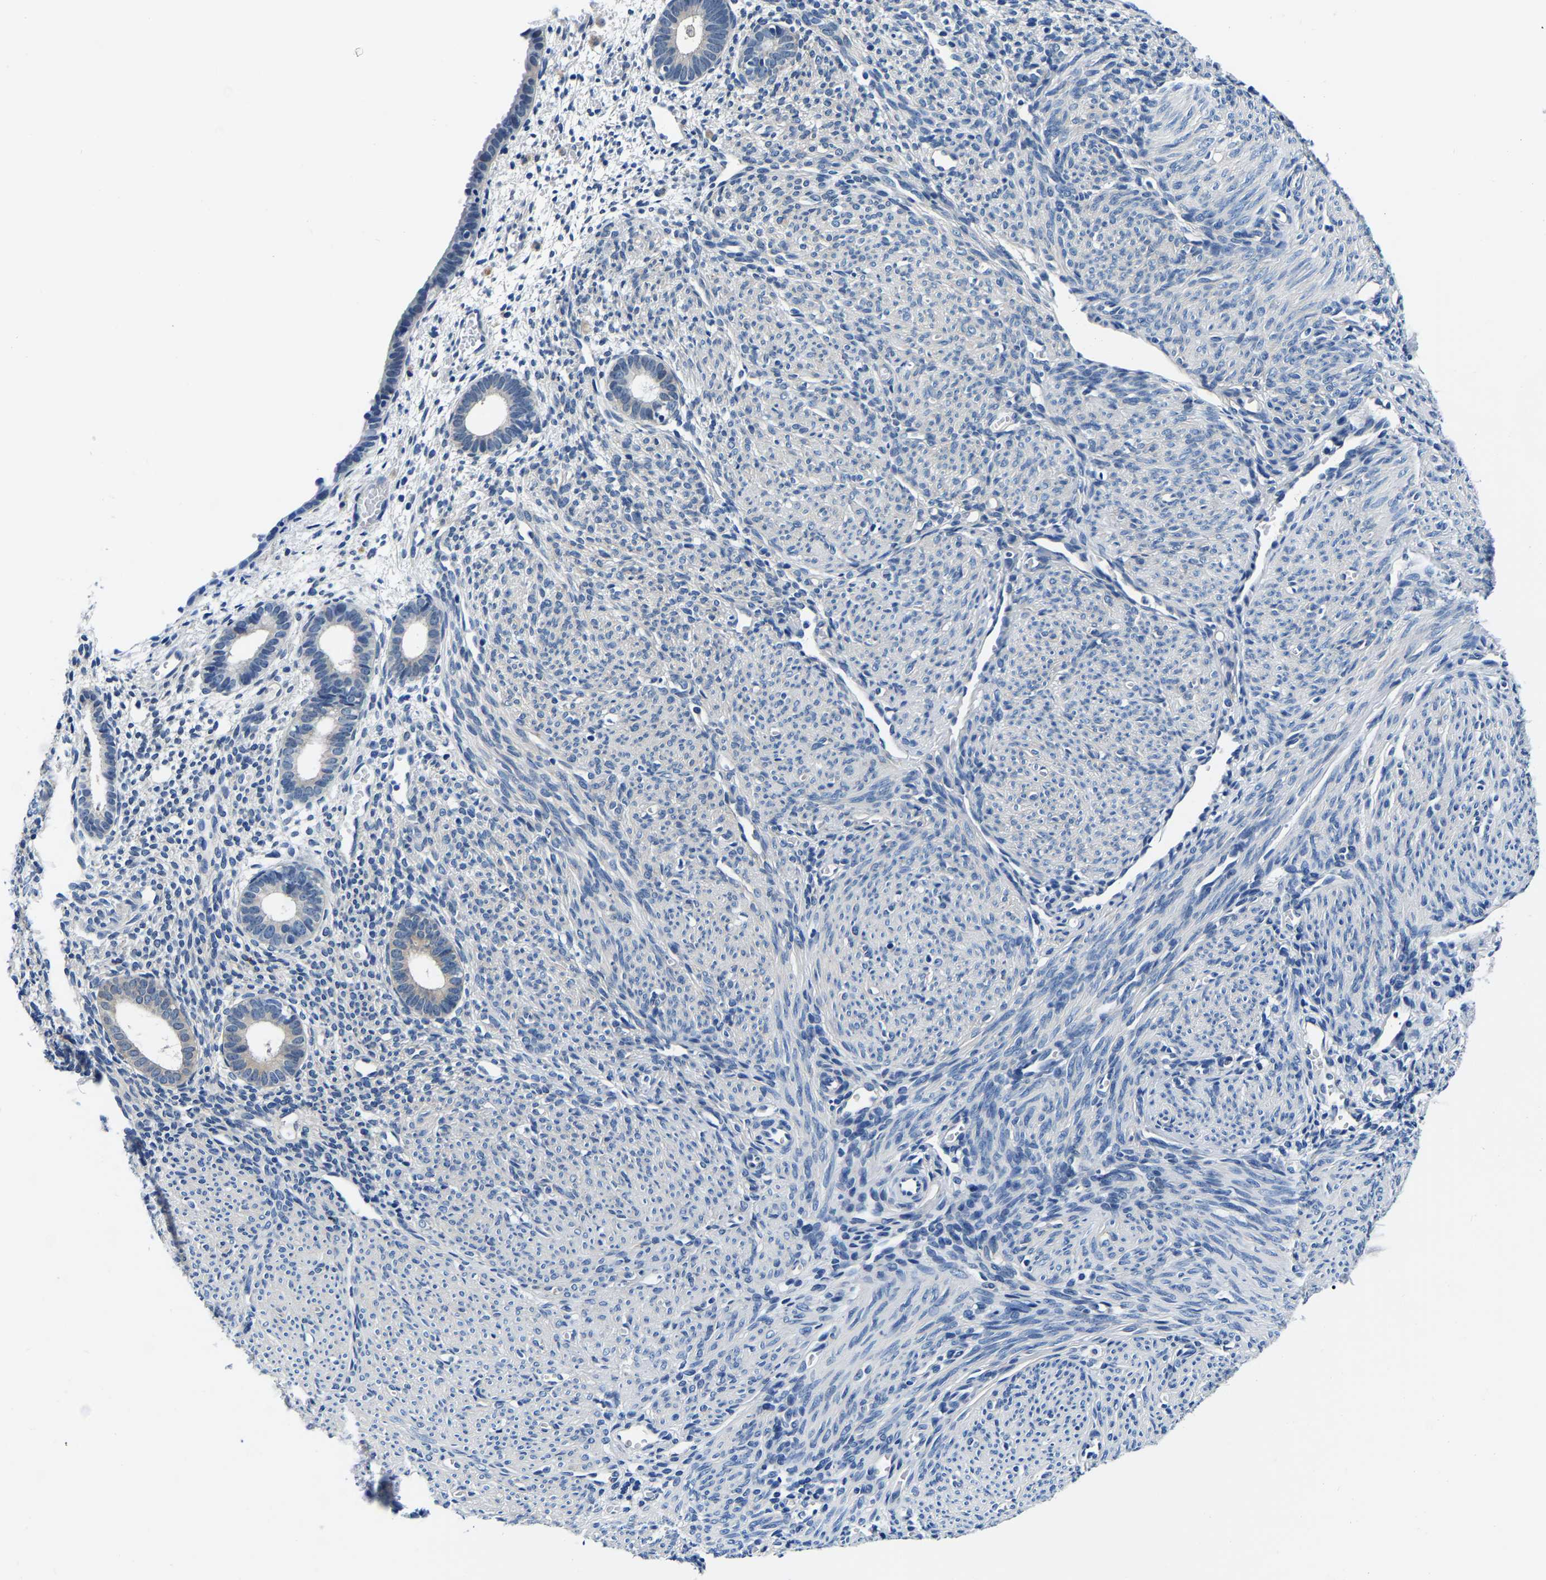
{"staining": {"intensity": "negative", "quantity": "none", "location": "none"}, "tissue": "endometrium", "cell_type": "Cells in endometrial stroma", "image_type": "normal", "snomed": [{"axis": "morphology", "description": "Normal tissue, NOS"}, {"axis": "morphology", "description": "Adenocarcinoma, NOS"}, {"axis": "topography", "description": "Endometrium"}], "caption": "This photomicrograph is of benign endometrium stained with IHC to label a protein in brown with the nuclei are counter-stained blue. There is no positivity in cells in endometrial stroma.", "gene": "ACO1", "patient": {"sex": "female", "age": 57}}